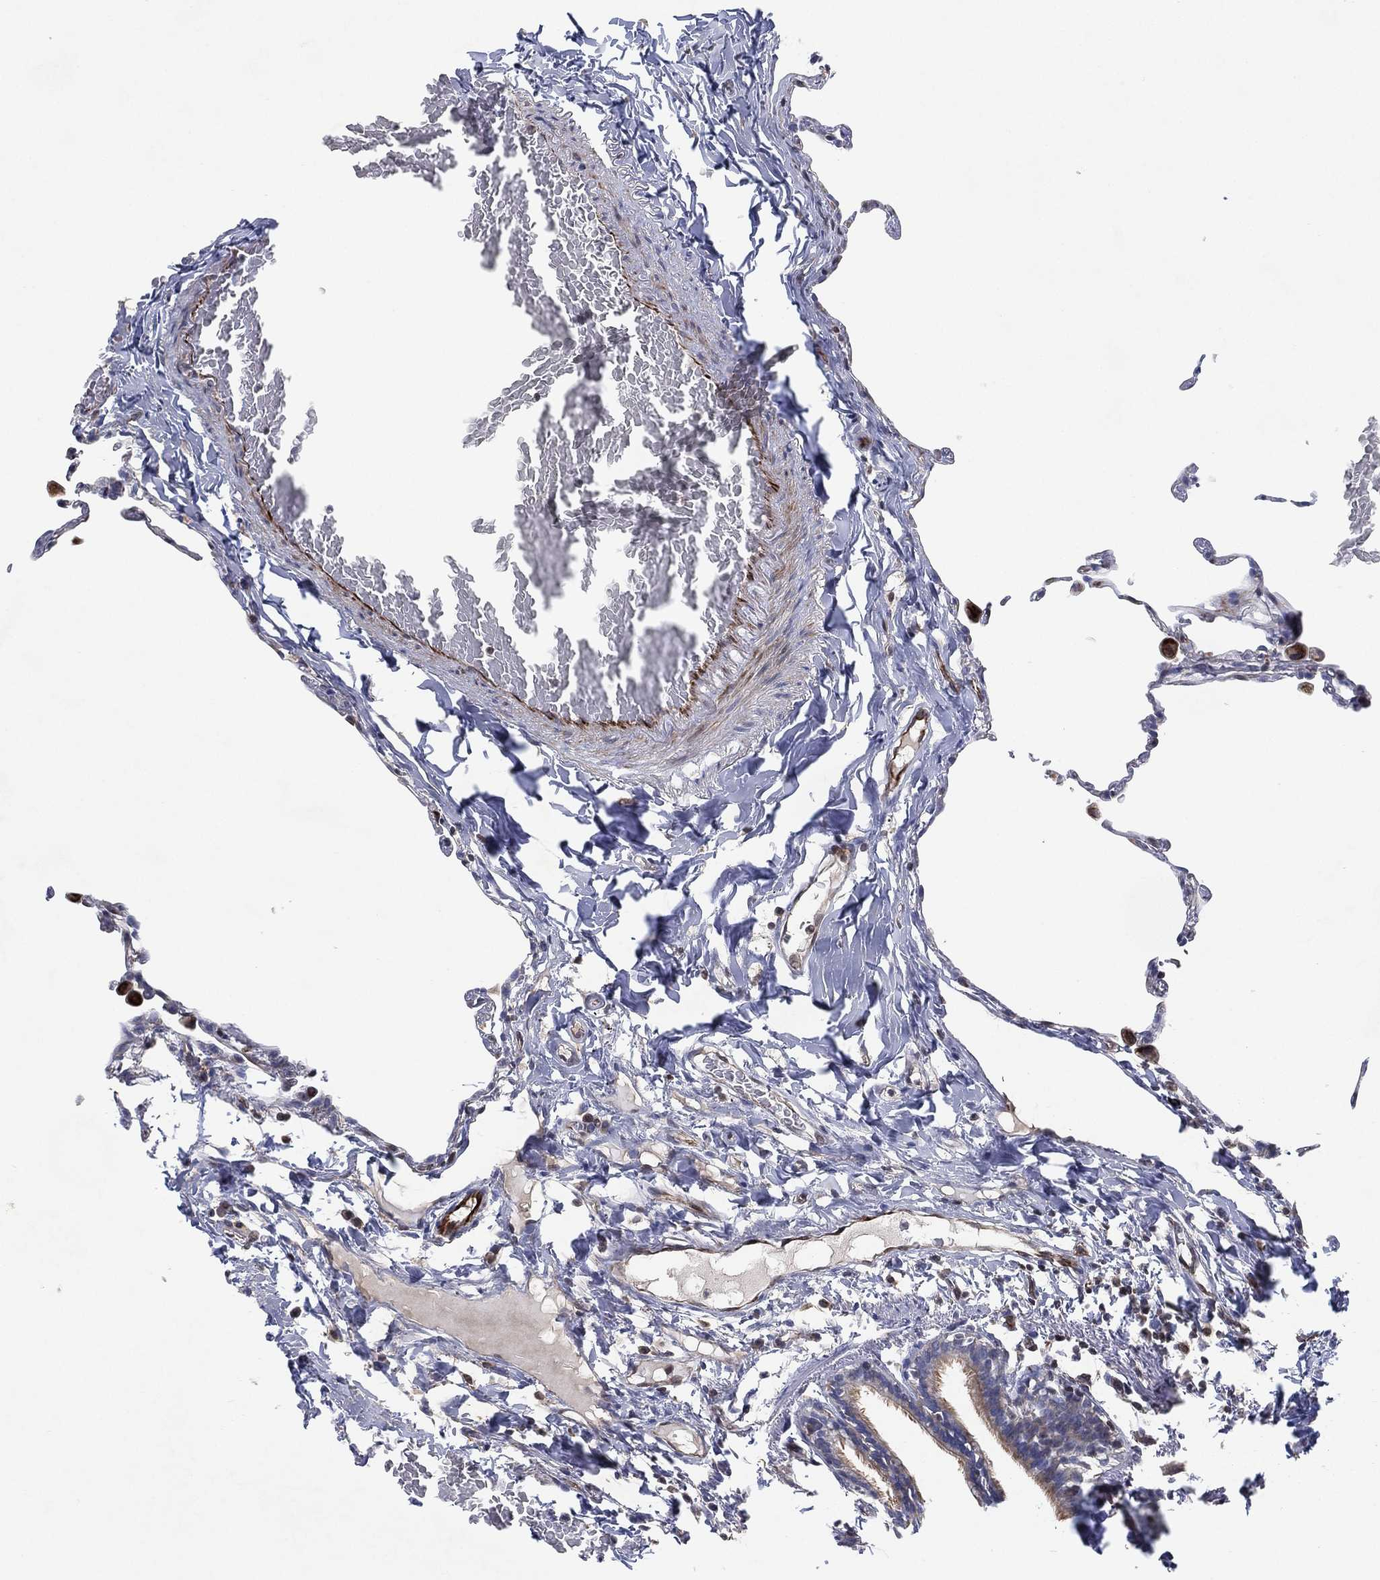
{"staining": {"intensity": "negative", "quantity": "none", "location": "none"}, "tissue": "lung", "cell_type": "Alveolar cells", "image_type": "normal", "snomed": [{"axis": "morphology", "description": "Normal tissue, NOS"}, {"axis": "topography", "description": "Lung"}], "caption": "Micrograph shows no significant protein staining in alveolar cells of unremarkable lung.", "gene": "FLI1", "patient": {"sex": "female", "age": 57}}